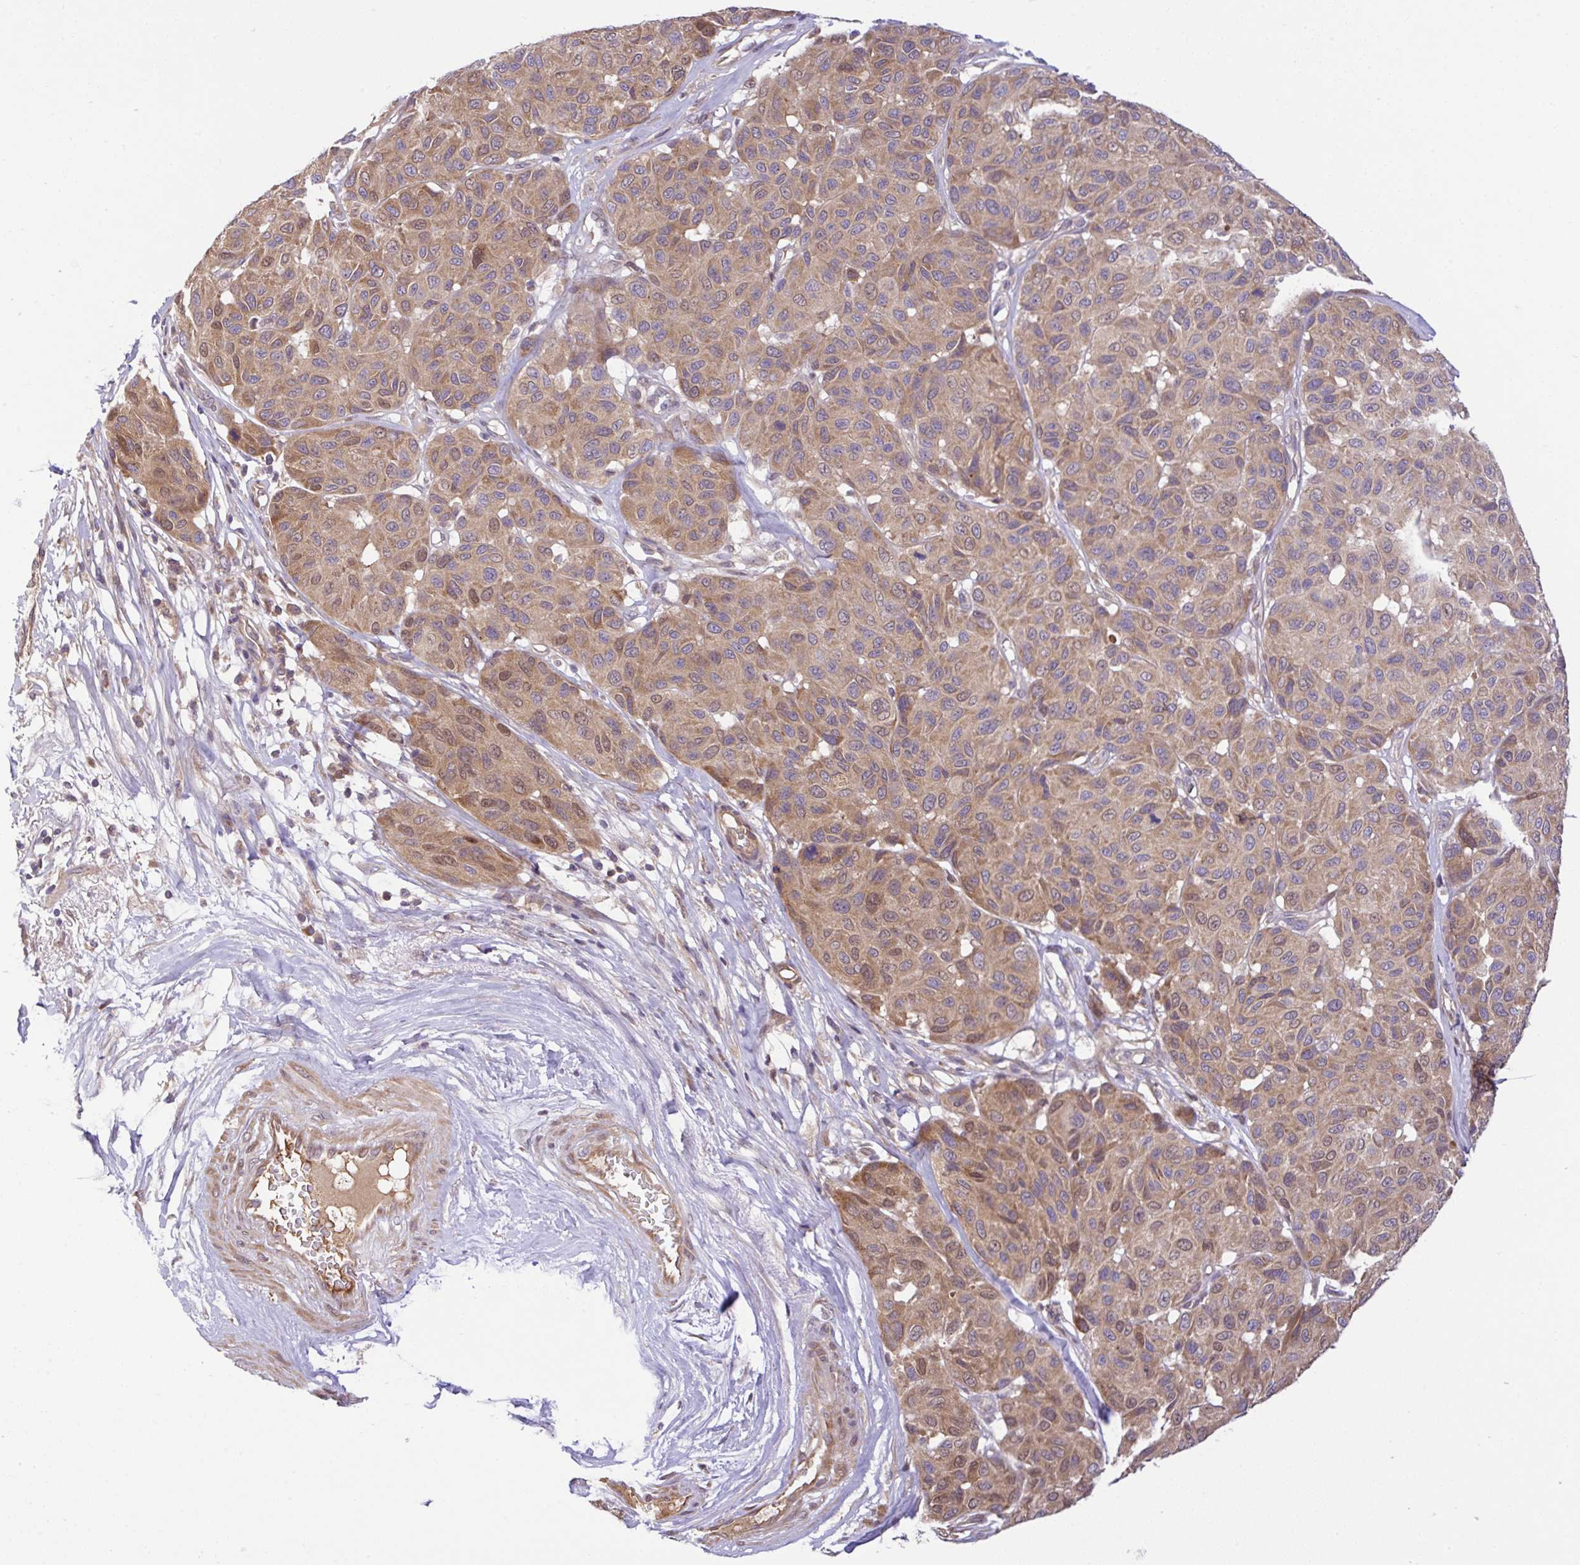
{"staining": {"intensity": "moderate", "quantity": ">75%", "location": "cytoplasmic/membranous"}, "tissue": "melanoma", "cell_type": "Tumor cells", "image_type": "cancer", "snomed": [{"axis": "morphology", "description": "Malignant melanoma, NOS"}, {"axis": "topography", "description": "Skin"}], "caption": "Immunohistochemistry (IHC) histopathology image of melanoma stained for a protein (brown), which demonstrates medium levels of moderate cytoplasmic/membranous positivity in about >75% of tumor cells.", "gene": "UBE4A", "patient": {"sex": "female", "age": 66}}